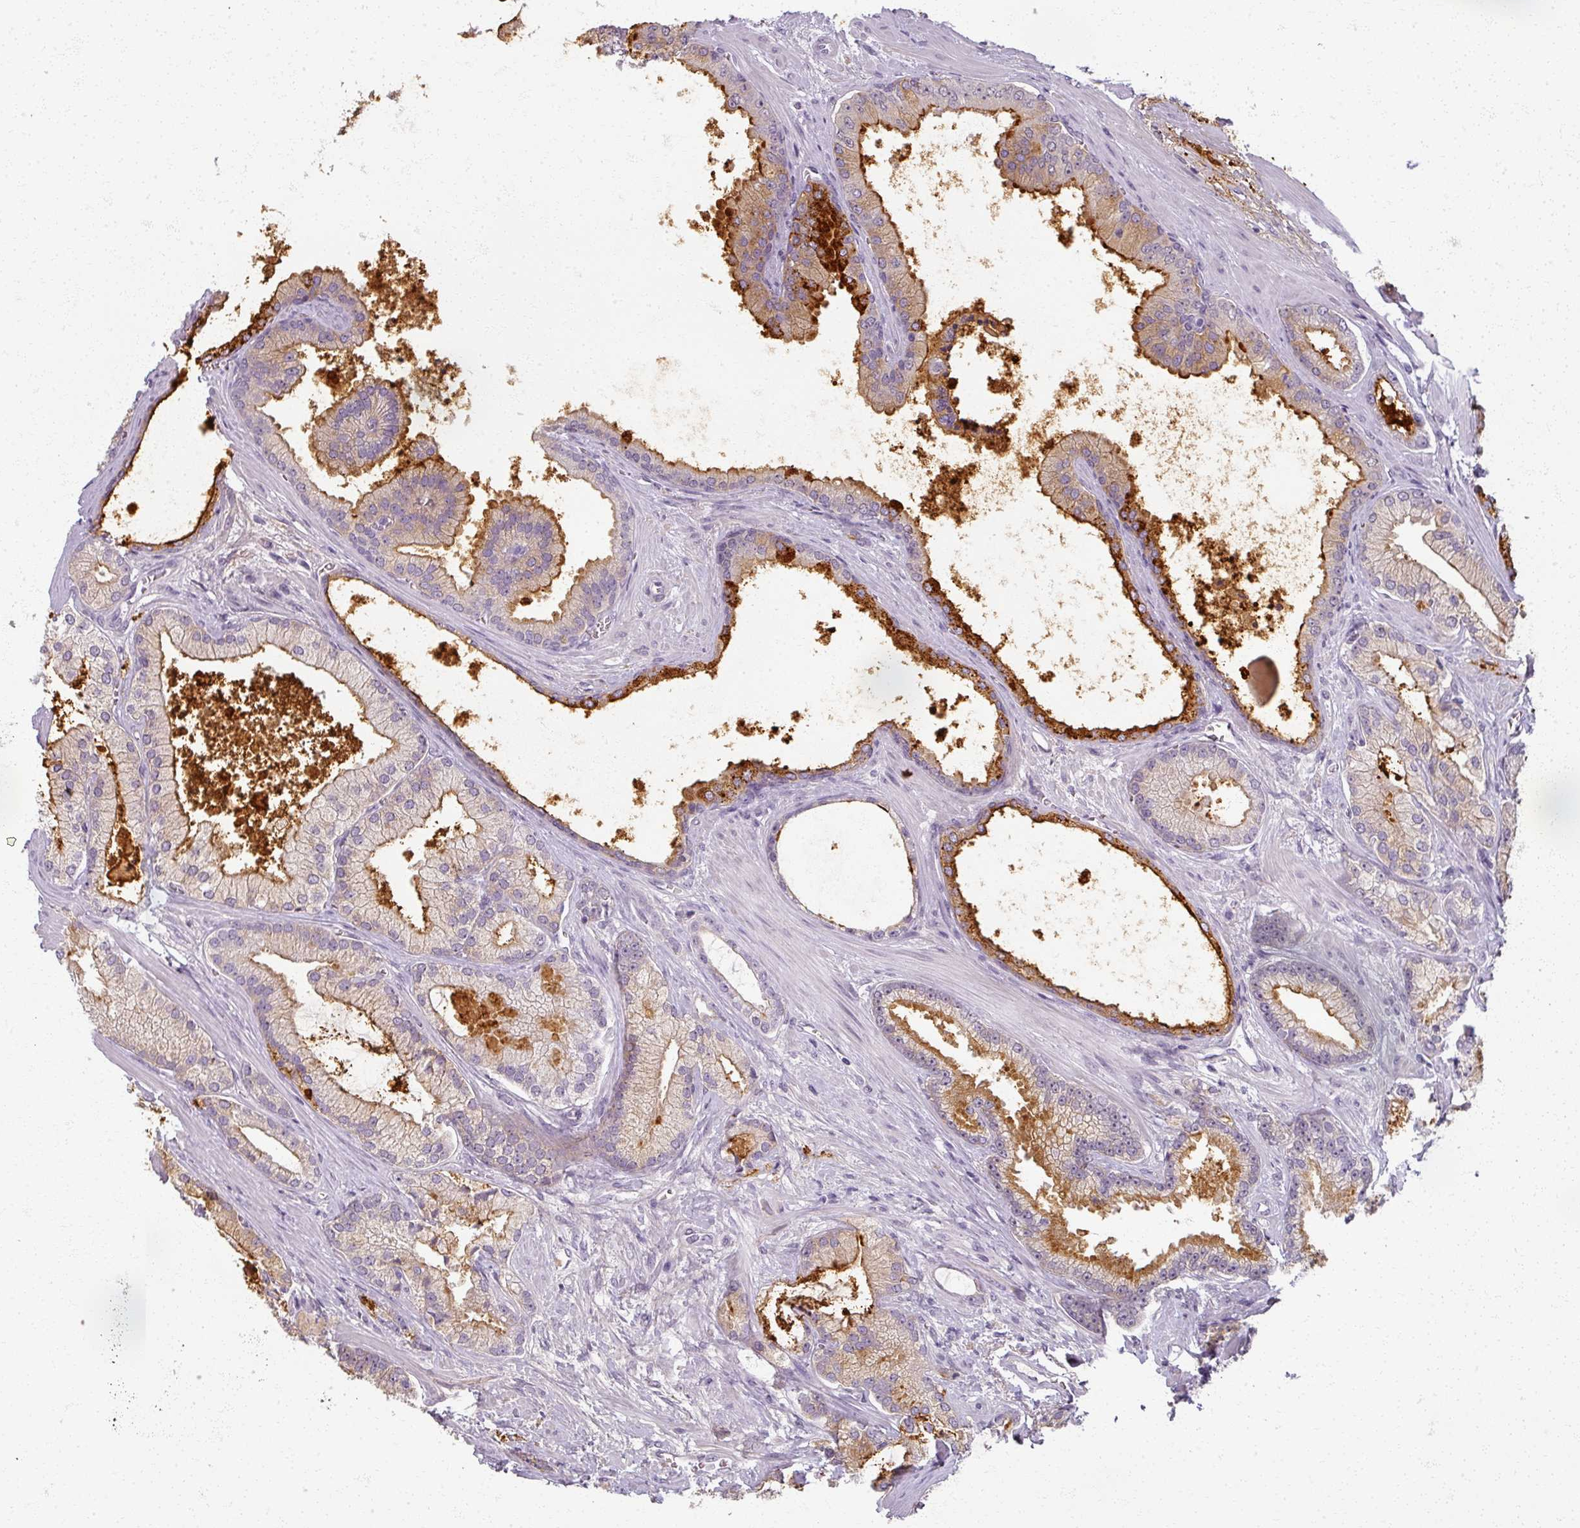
{"staining": {"intensity": "moderate", "quantity": ">75%", "location": "cytoplasmic/membranous"}, "tissue": "prostate cancer", "cell_type": "Tumor cells", "image_type": "cancer", "snomed": [{"axis": "morphology", "description": "Adenocarcinoma, High grade"}, {"axis": "topography", "description": "Prostate"}], "caption": "High-magnification brightfield microscopy of prostate cancer (adenocarcinoma (high-grade)) stained with DAB (3,3'-diaminobenzidine) (brown) and counterstained with hematoxylin (blue). tumor cells exhibit moderate cytoplasmic/membranous positivity is identified in approximately>75% of cells. The staining was performed using DAB (3,3'-diaminobenzidine) to visualize the protein expression in brown, while the nuclei were stained in blue with hematoxylin (Magnification: 20x).", "gene": "RFPL2", "patient": {"sex": "male", "age": 68}}